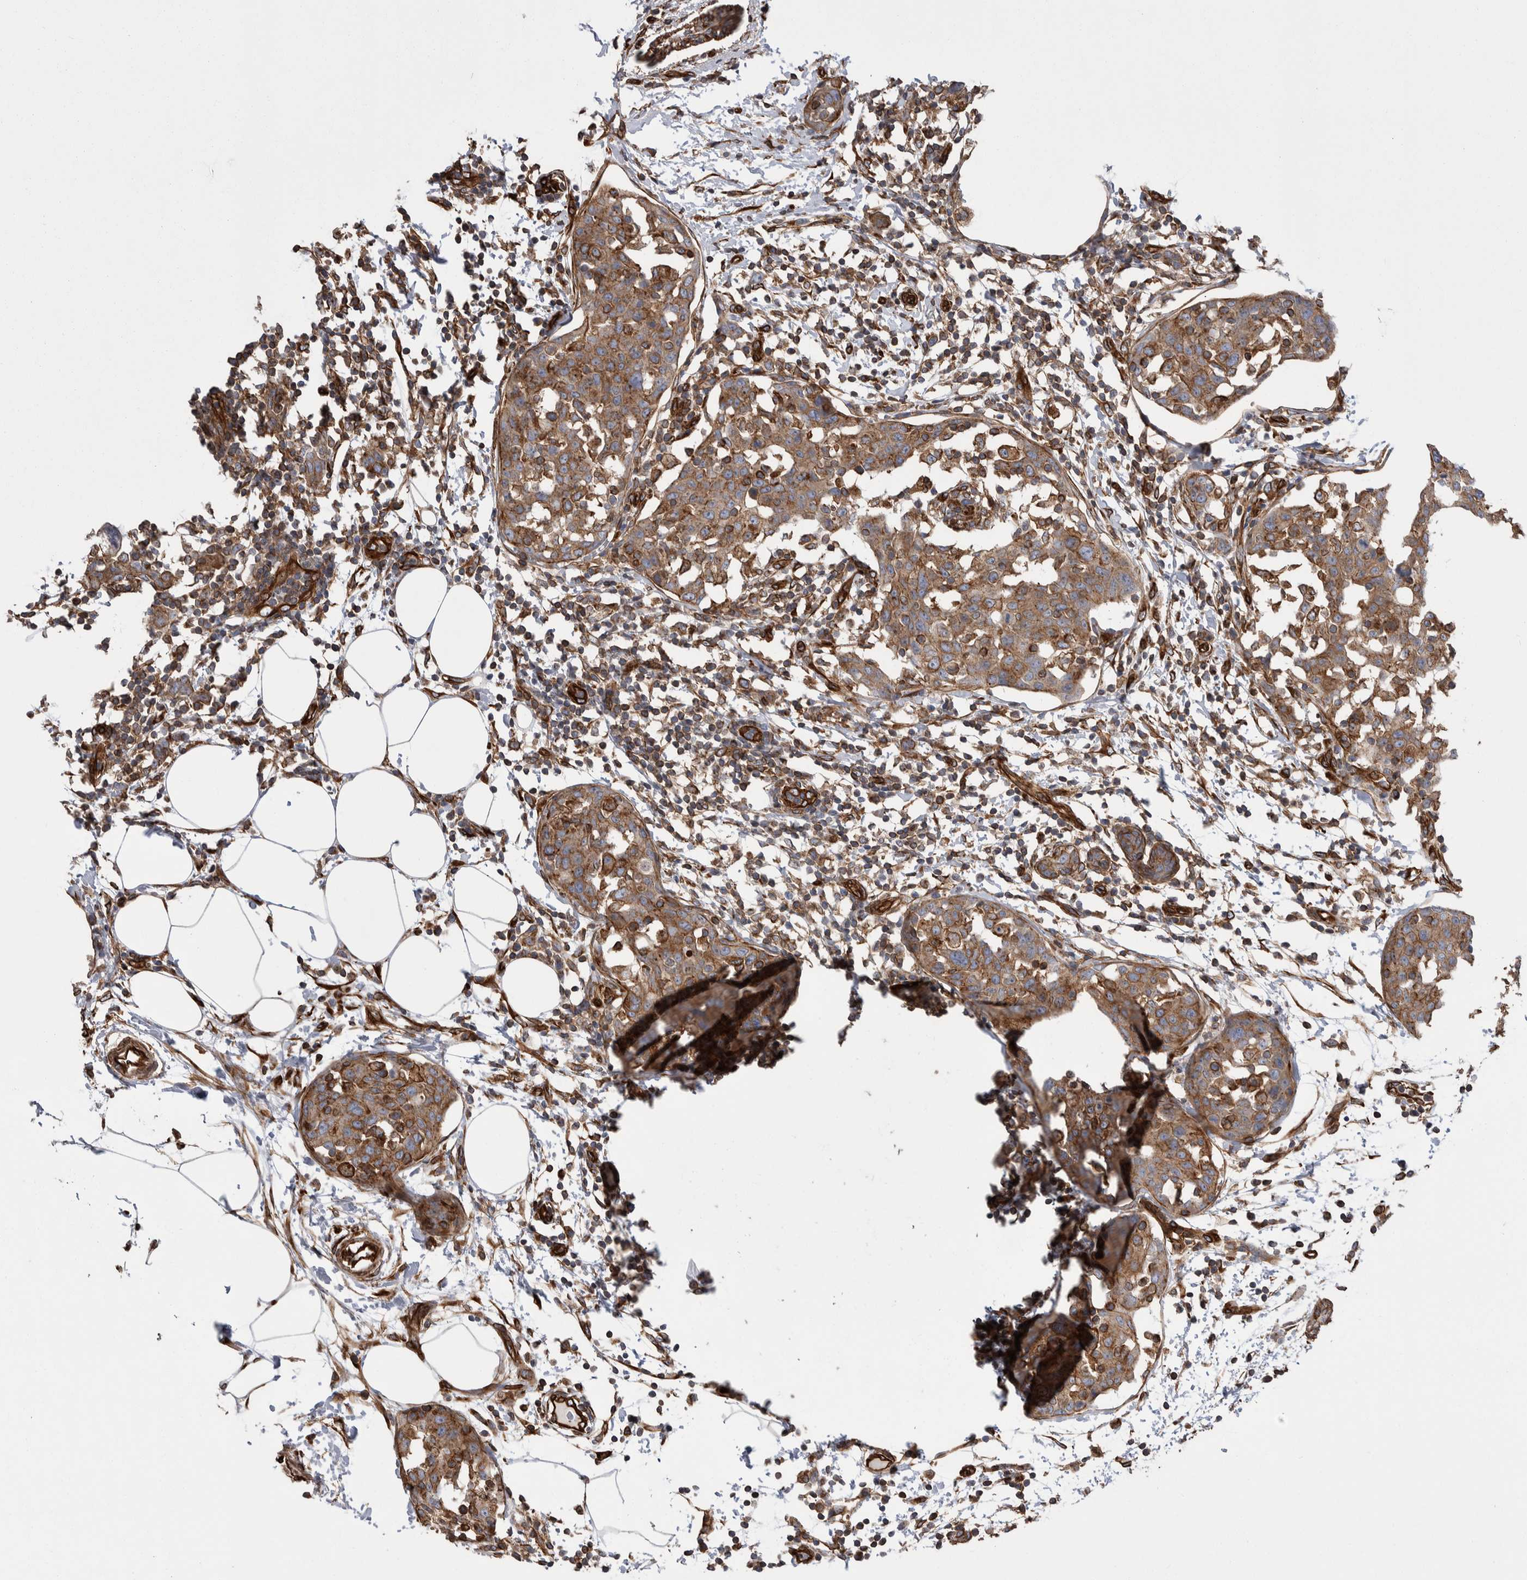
{"staining": {"intensity": "moderate", "quantity": ">75%", "location": "cytoplasmic/membranous"}, "tissue": "breast cancer", "cell_type": "Tumor cells", "image_type": "cancer", "snomed": [{"axis": "morphology", "description": "Normal tissue, NOS"}, {"axis": "morphology", "description": "Duct carcinoma"}, {"axis": "topography", "description": "Breast"}], "caption": "Infiltrating ductal carcinoma (breast) stained with DAB (3,3'-diaminobenzidine) immunohistochemistry reveals medium levels of moderate cytoplasmic/membranous positivity in approximately >75% of tumor cells. Ihc stains the protein in brown and the nuclei are stained blue.", "gene": "KIF12", "patient": {"sex": "female", "age": 37}}